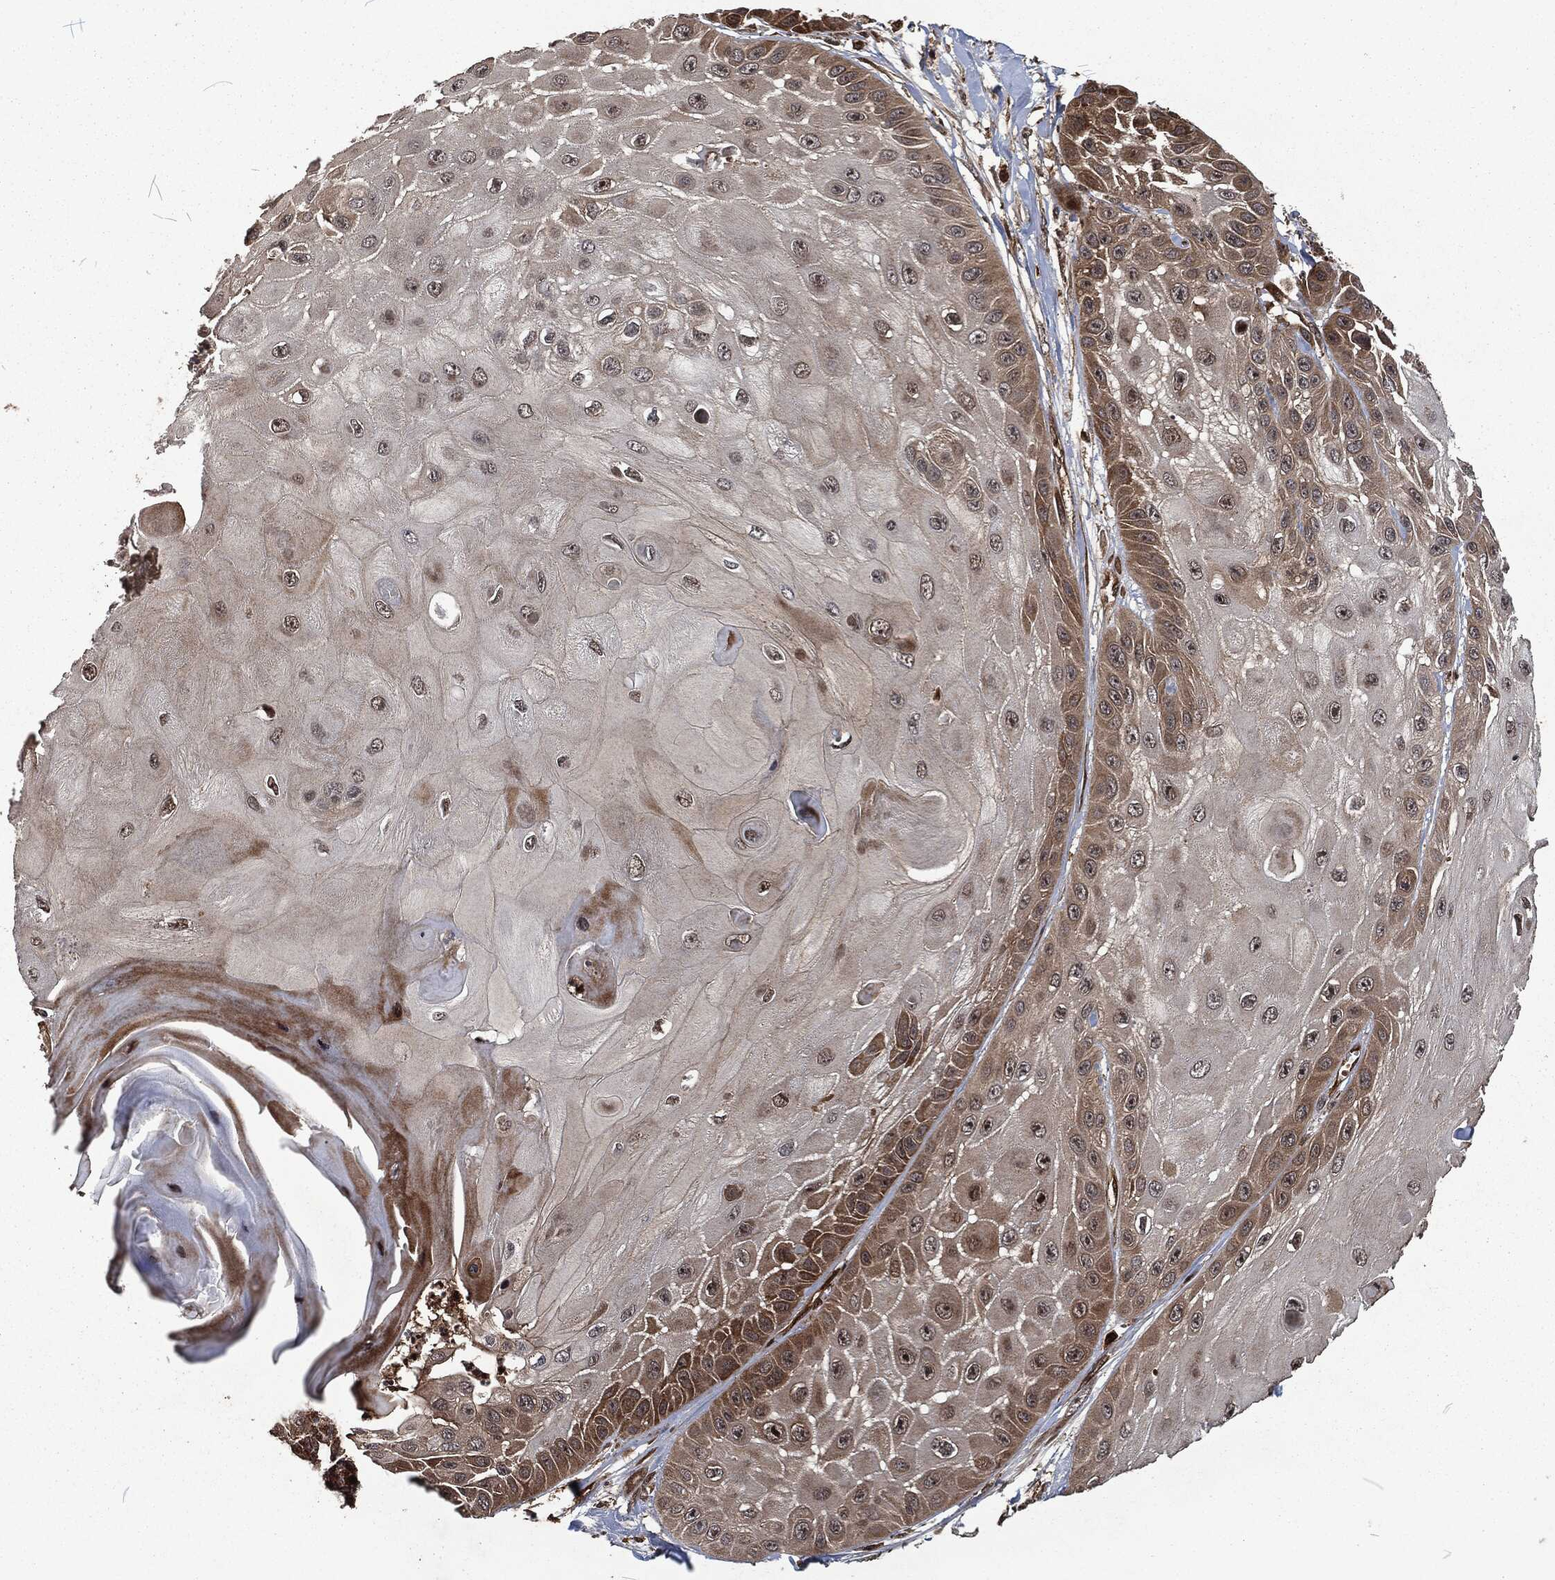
{"staining": {"intensity": "moderate", "quantity": "<25%", "location": "cytoplasmic/membranous"}, "tissue": "skin cancer", "cell_type": "Tumor cells", "image_type": "cancer", "snomed": [{"axis": "morphology", "description": "Normal tissue, NOS"}, {"axis": "morphology", "description": "Squamous cell carcinoma, NOS"}, {"axis": "topography", "description": "Skin"}], "caption": "Immunohistochemistry staining of skin cancer, which exhibits low levels of moderate cytoplasmic/membranous positivity in approximately <25% of tumor cells indicating moderate cytoplasmic/membranous protein positivity. The staining was performed using DAB (brown) for protein detection and nuclei were counterstained in hematoxylin (blue).", "gene": "CMPK2", "patient": {"sex": "male", "age": 79}}